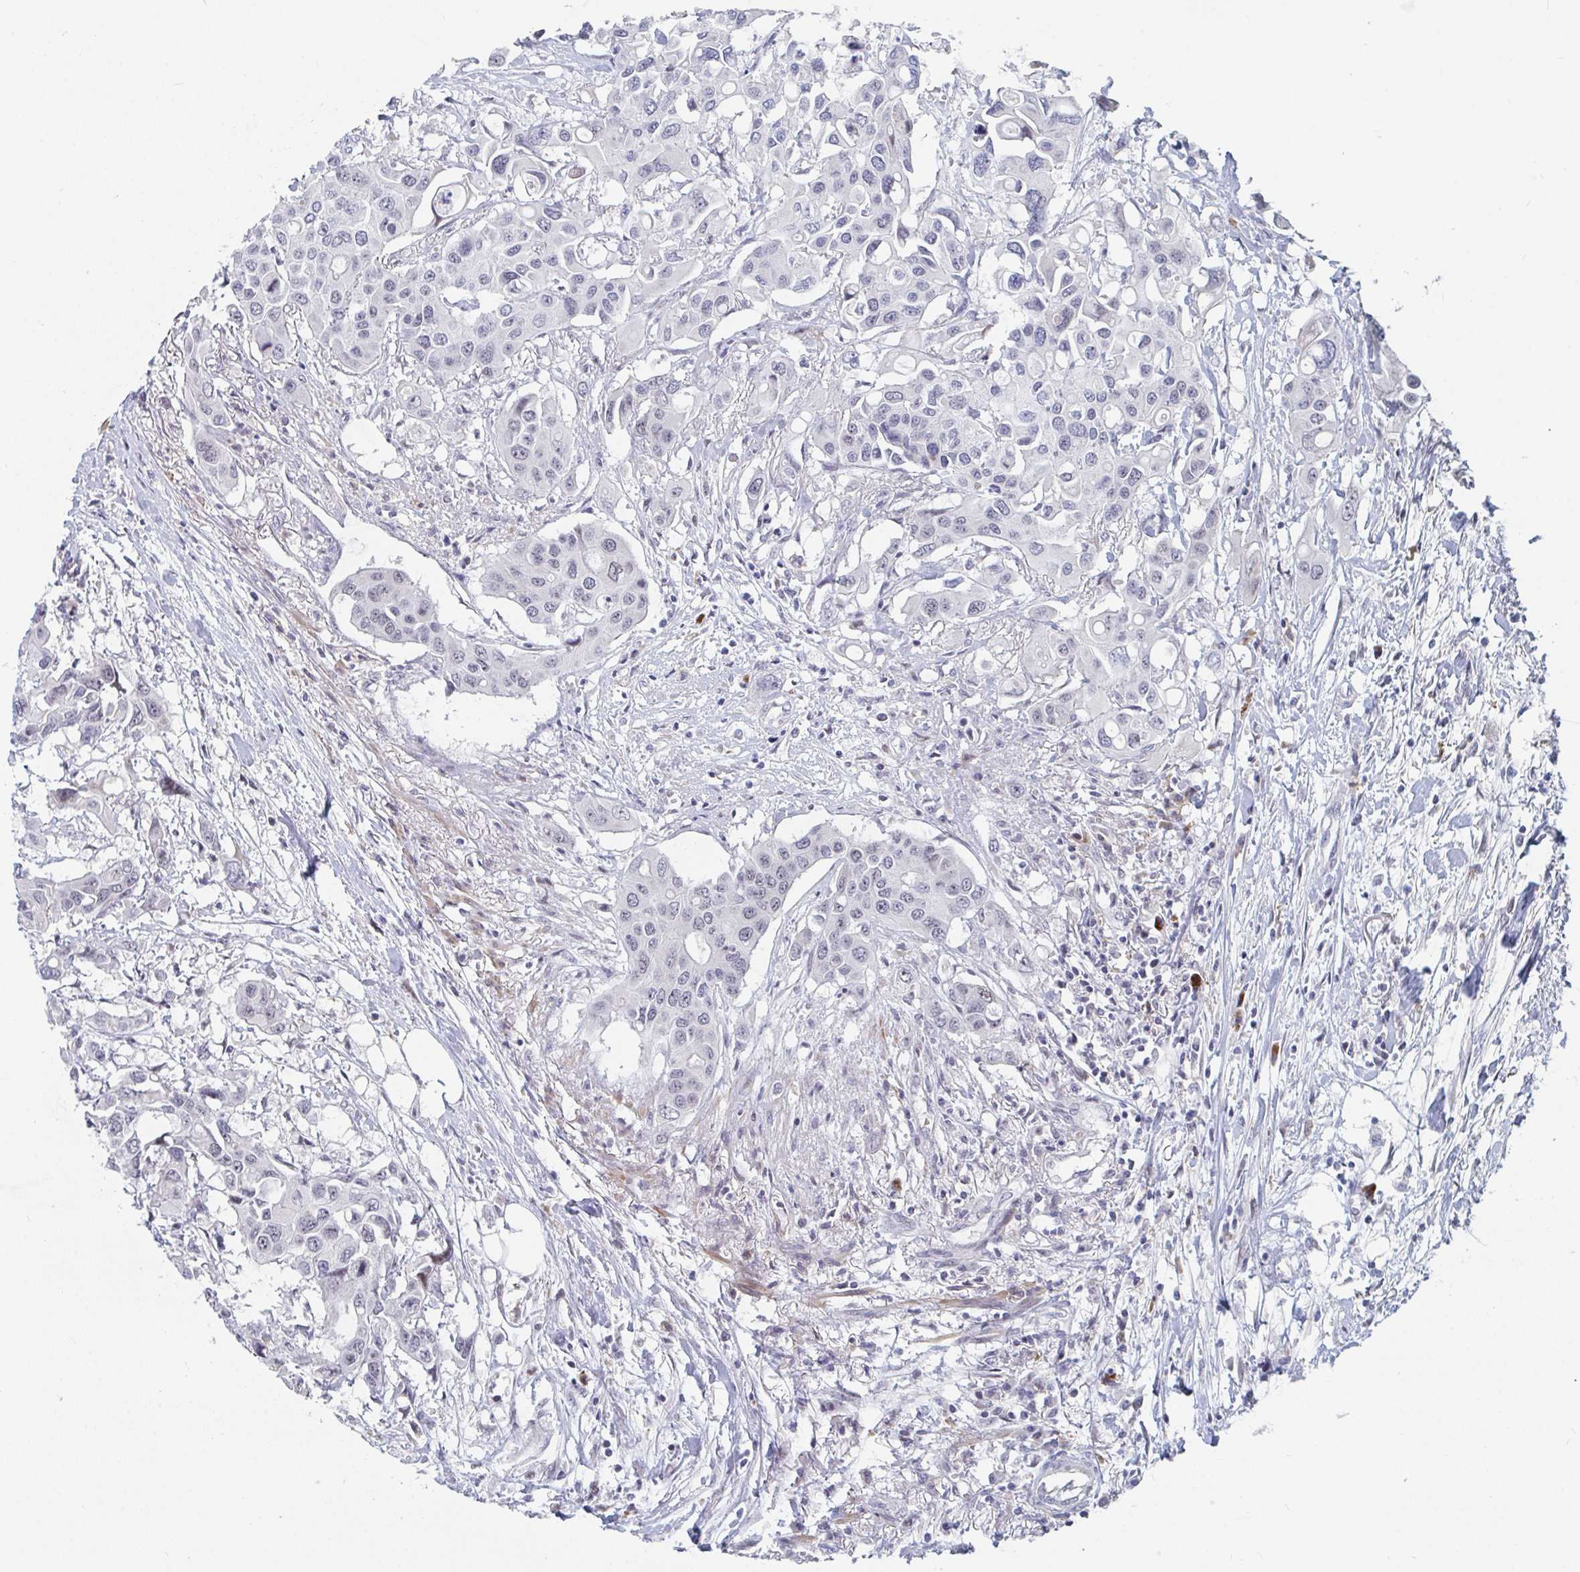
{"staining": {"intensity": "negative", "quantity": "none", "location": "none"}, "tissue": "colorectal cancer", "cell_type": "Tumor cells", "image_type": "cancer", "snomed": [{"axis": "morphology", "description": "Adenocarcinoma, NOS"}, {"axis": "topography", "description": "Colon"}], "caption": "Immunohistochemical staining of colorectal cancer shows no significant expression in tumor cells. (Immunohistochemistry, brightfield microscopy, high magnification).", "gene": "CENPT", "patient": {"sex": "male", "age": 77}}